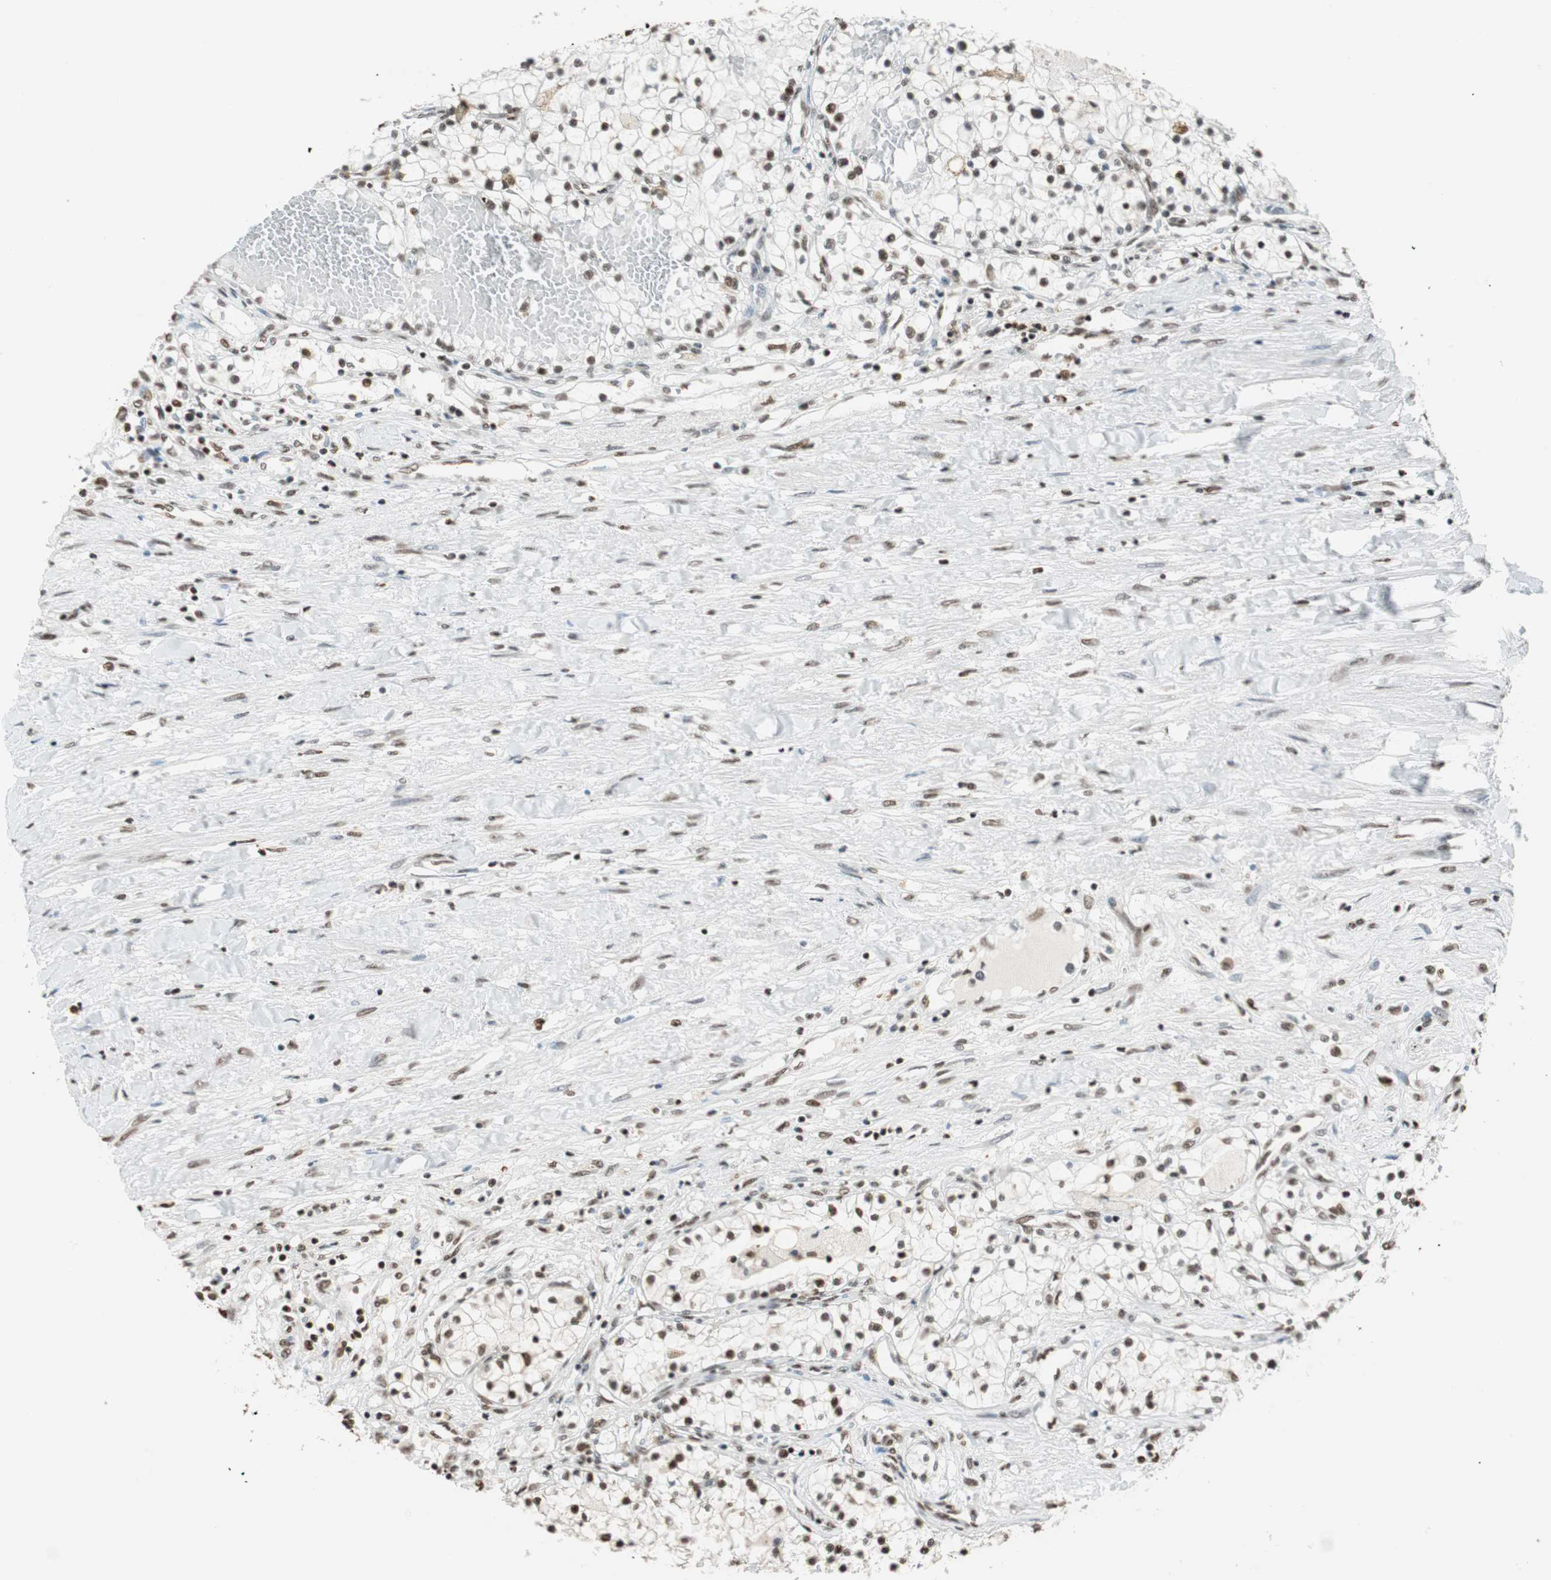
{"staining": {"intensity": "weak", "quantity": "25%-75%", "location": "nuclear"}, "tissue": "renal cancer", "cell_type": "Tumor cells", "image_type": "cancer", "snomed": [{"axis": "morphology", "description": "Adenocarcinoma, NOS"}, {"axis": "topography", "description": "Kidney"}], "caption": "The image displays staining of renal adenocarcinoma, revealing weak nuclear protein staining (brown color) within tumor cells.", "gene": "FANCG", "patient": {"sex": "male", "age": 68}}